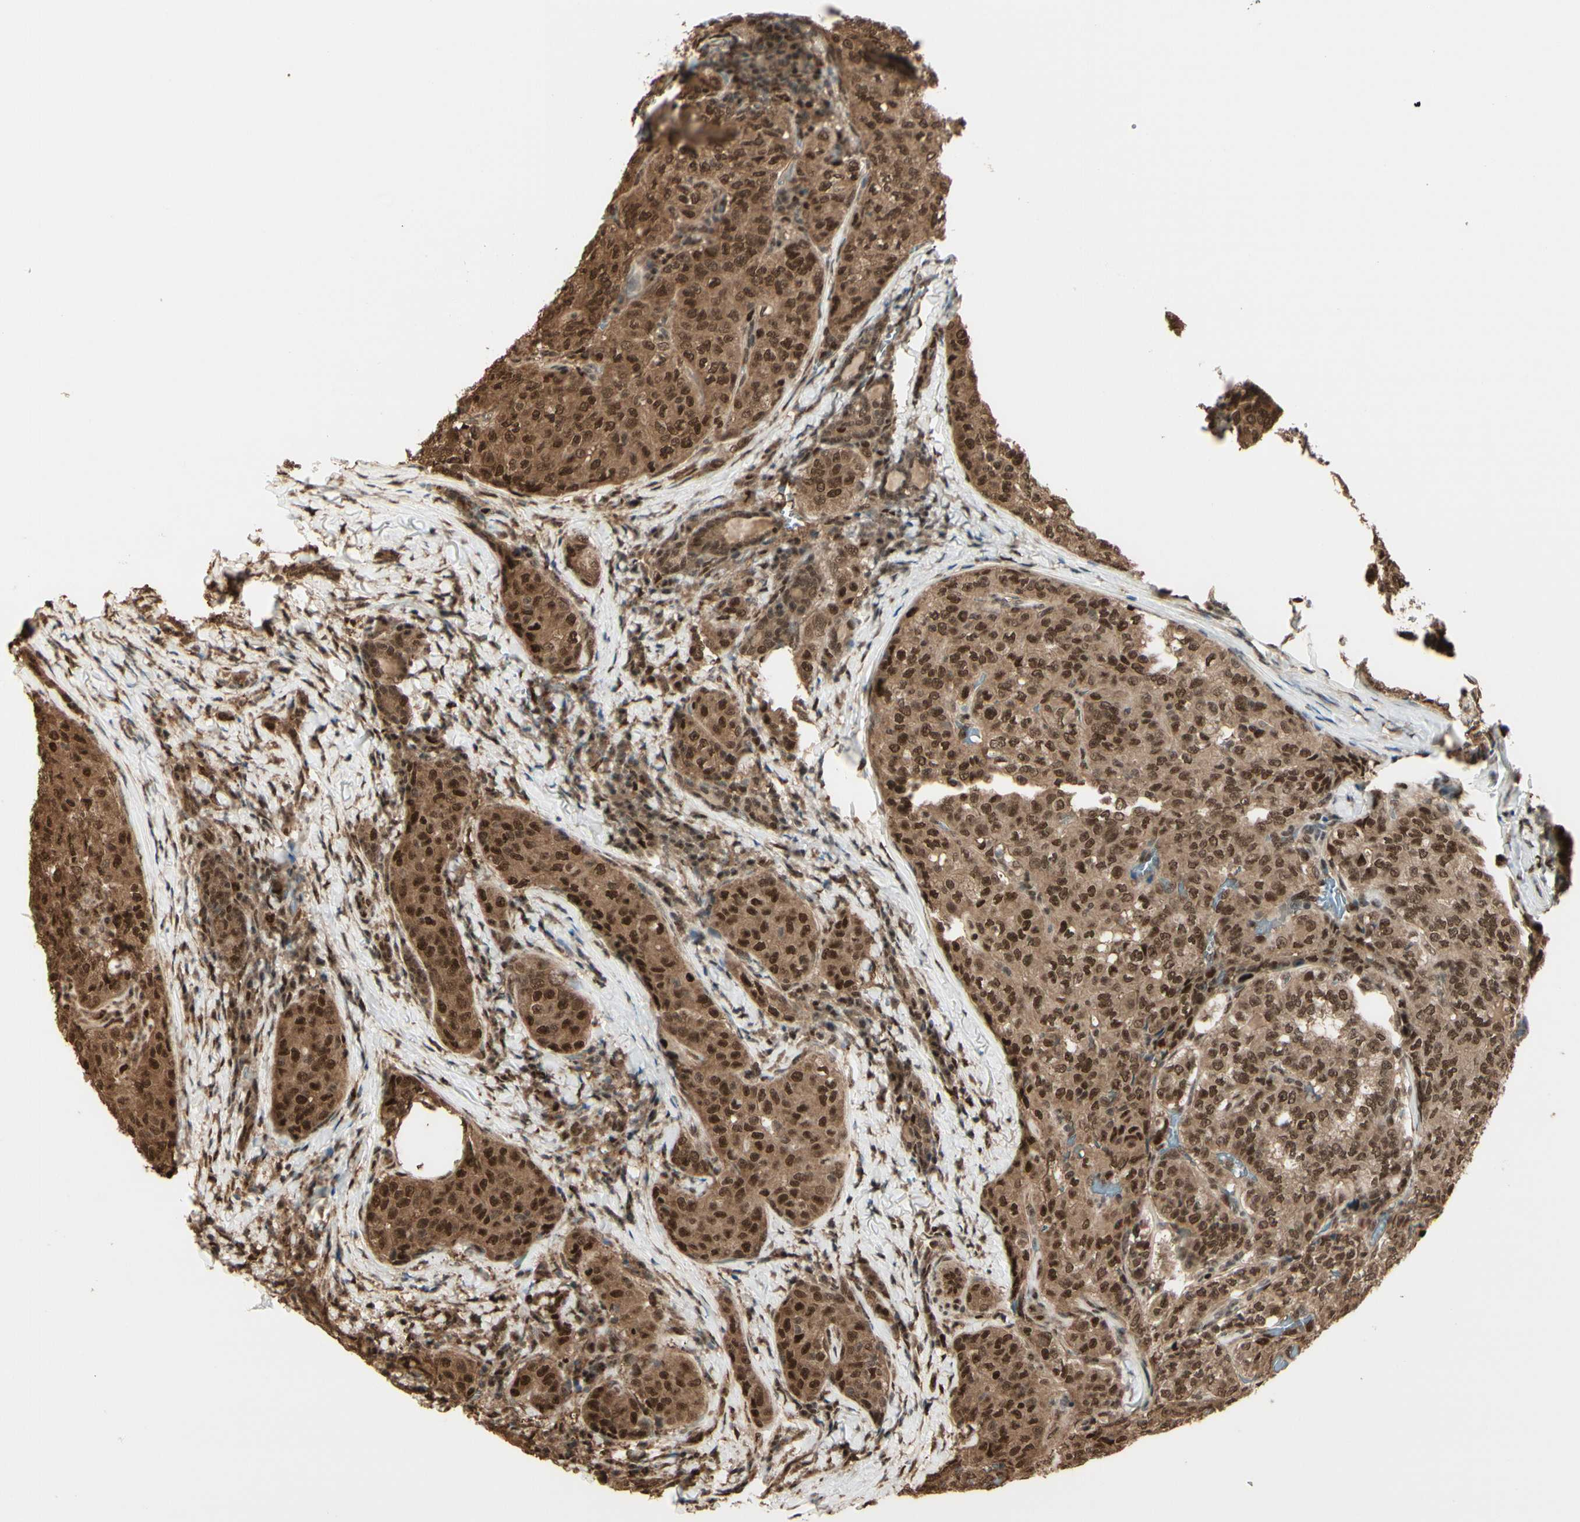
{"staining": {"intensity": "strong", "quantity": ">75%", "location": "cytoplasmic/membranous,nuclear"}, "tissue": "thyroid cancer", "cell_type": "Tumor cells", "image_type": "cancer", "snomed": [{"axis": "morphology", "description": "Normal tissue, NOS"}, {"axis": "morphology", "description": "Papillary adenocarcinoma, NOS"}, {"axis": "topography", "description": "Thyroid gland"}], "caption": "Thyroid cancer stained for a protein shows strong cytoplasmic/membranous and nuclear positivity in tumor cells. (DAB (3,3'-diaminobenzidine) IHC, brown staining for protein, blue staining for nuclei).", "gene": "HSF1", "patient": {"sex": "female", "age": 30}}